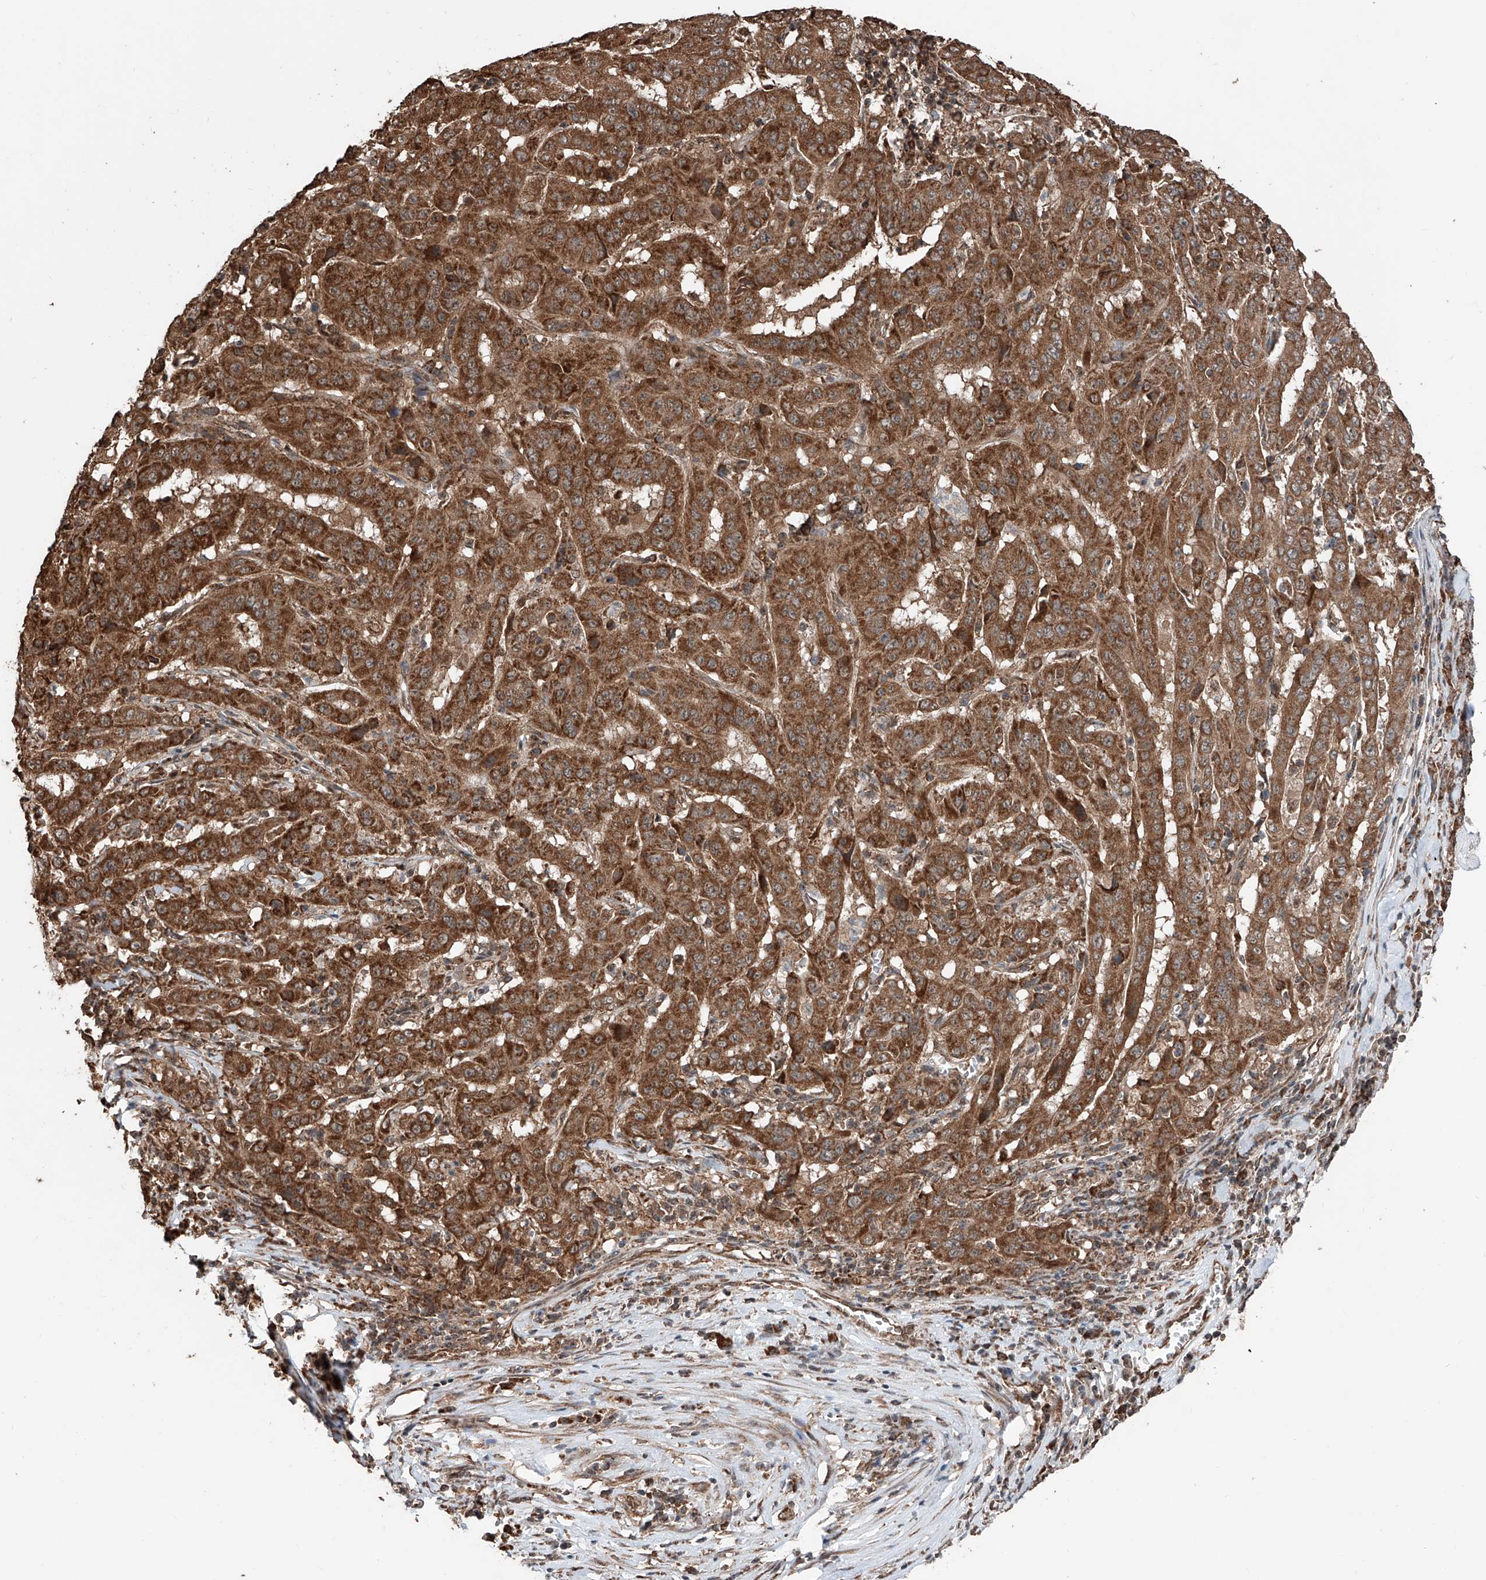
{"staining": {"intensity": "strong", "quantity": ">75%", "location": "cytoplasmic/membranous"}, "tissue": "pancreatic cancer", "cell_type": "Tumor cells", "image_type": "cancer", "snomed": [{"axis": "morphology", "description": "Adenocarcinoma, NOS"}, {"axis": "topography", "description": "Pancreas"}], "caption": "High-power microscopy captured an immunohistochemistry (IHC) histopathology image of pancreatic cancer, revealing strong cytoplasmic/membranous expression in approximately >75% of tumor cells.", "gene": "ZNF445", "patient": {"sex": "male", "age": 63}}